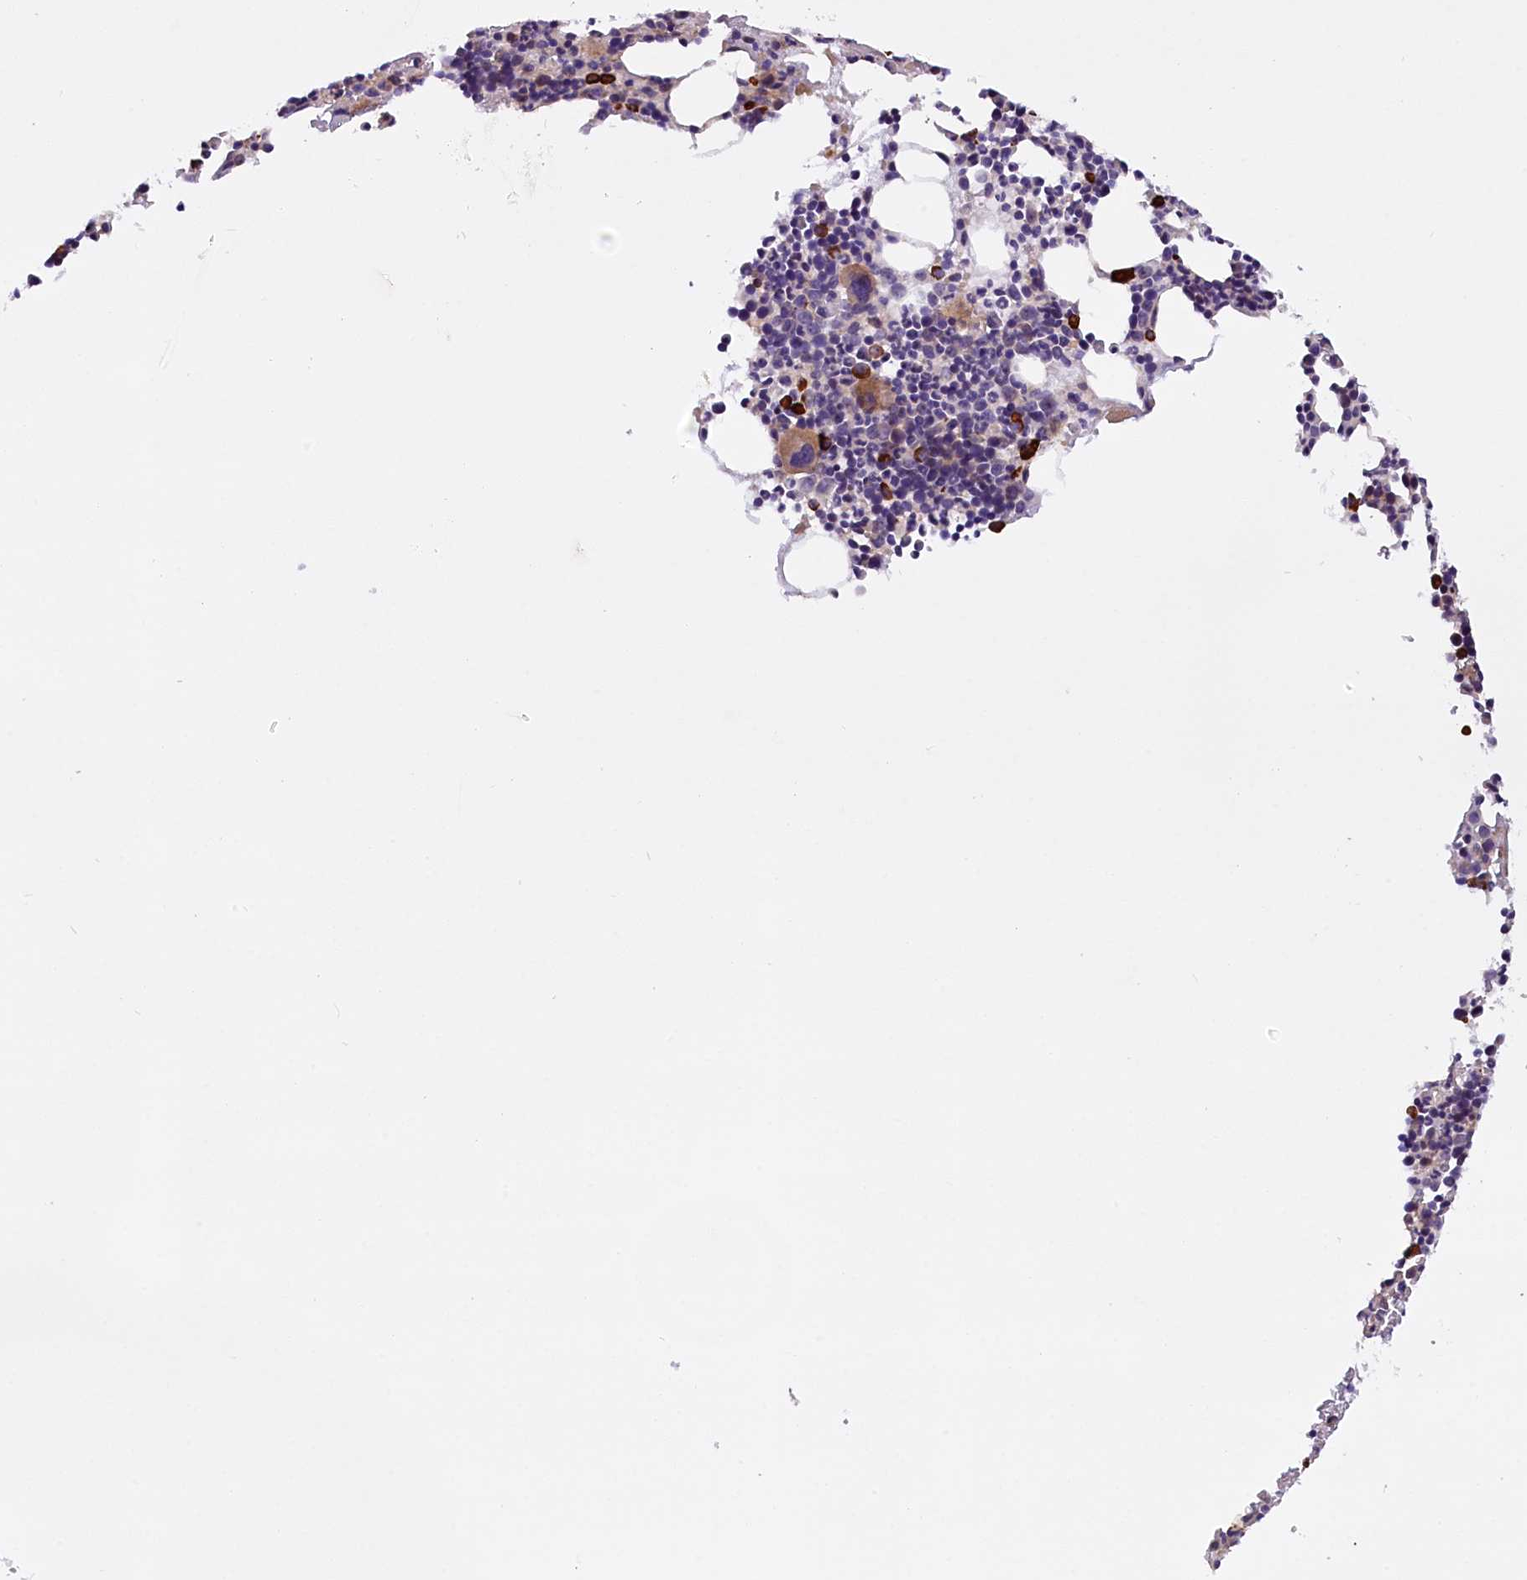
{"staining": {"intensity": "moderate", "quantity": ">75%", "location": "cytoplasmic/membranous"}, "tissue": "bone marrow", "cell_type": "Hematopoietic cells", "image_type": "normal", "snomed": [{"axis": "morphology", "description": "Normal tissue, NOS"}, {"axis": "topography", "description": "Bone marrow"}], "caption": "Immunohistochemistry image of unremarkable bone marrow: bone marrow stained using immunohistochemistry (IHC) demonstrates medium levels of moderate protein expression localized specifically in the cytoplasmic/membranous of hematopoietic cells, appearing as a cytoplasmic/membranous brown color.", "gene": "FRY", "patient": {"sex": "male", "age": 51}}